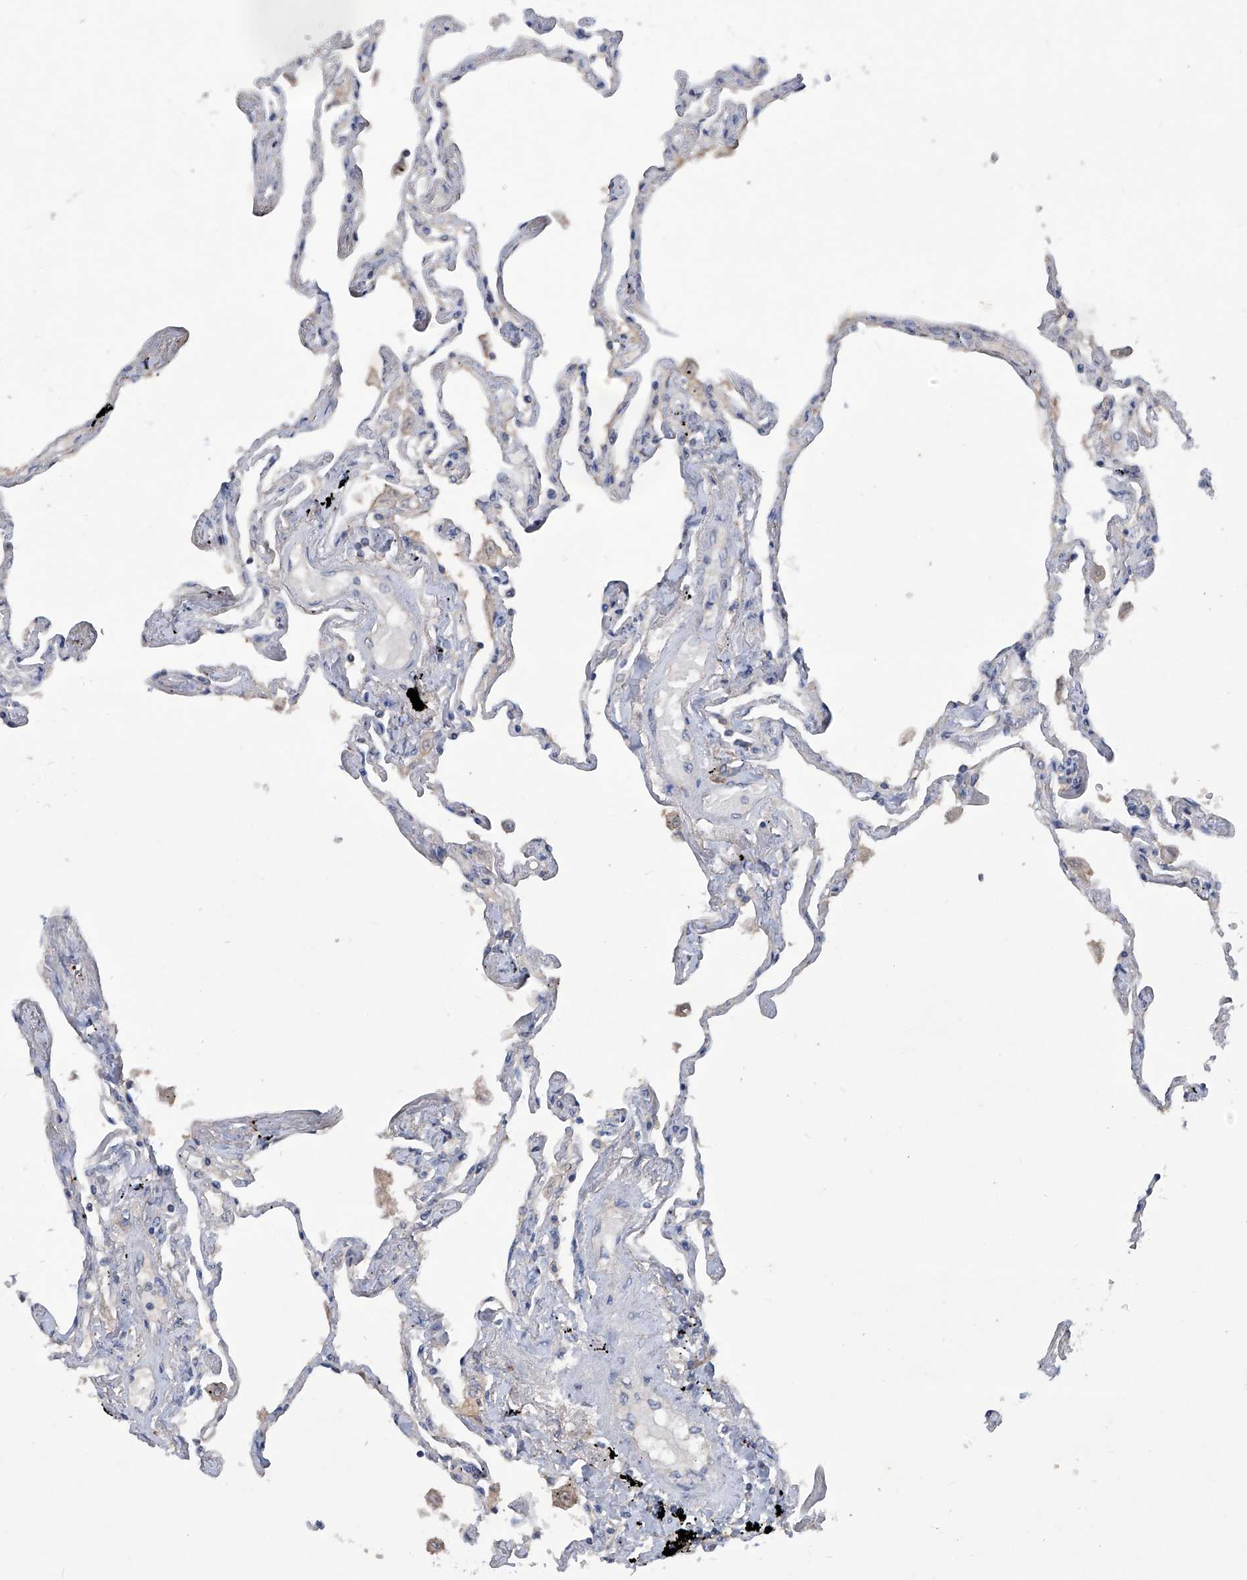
{"staining": {"intensity": "negative", "quantity": "none", "location": "none"}, "tissue": "lung", "cell_type": "Alveolar cells", "image_type": "normal", "snomed": [{"axis": "morphology", "description": "Normal tissue, NOS"}, {"axis": "topography", "description": "Lung"}], "caption": "An immunohistochemistry image of normal lung is shown. There is no staining in alveolar cells of lung. Nuclei are stained in blue.", "gene": "PCSK5", "patient": {"sex": "female", "age": 67}}